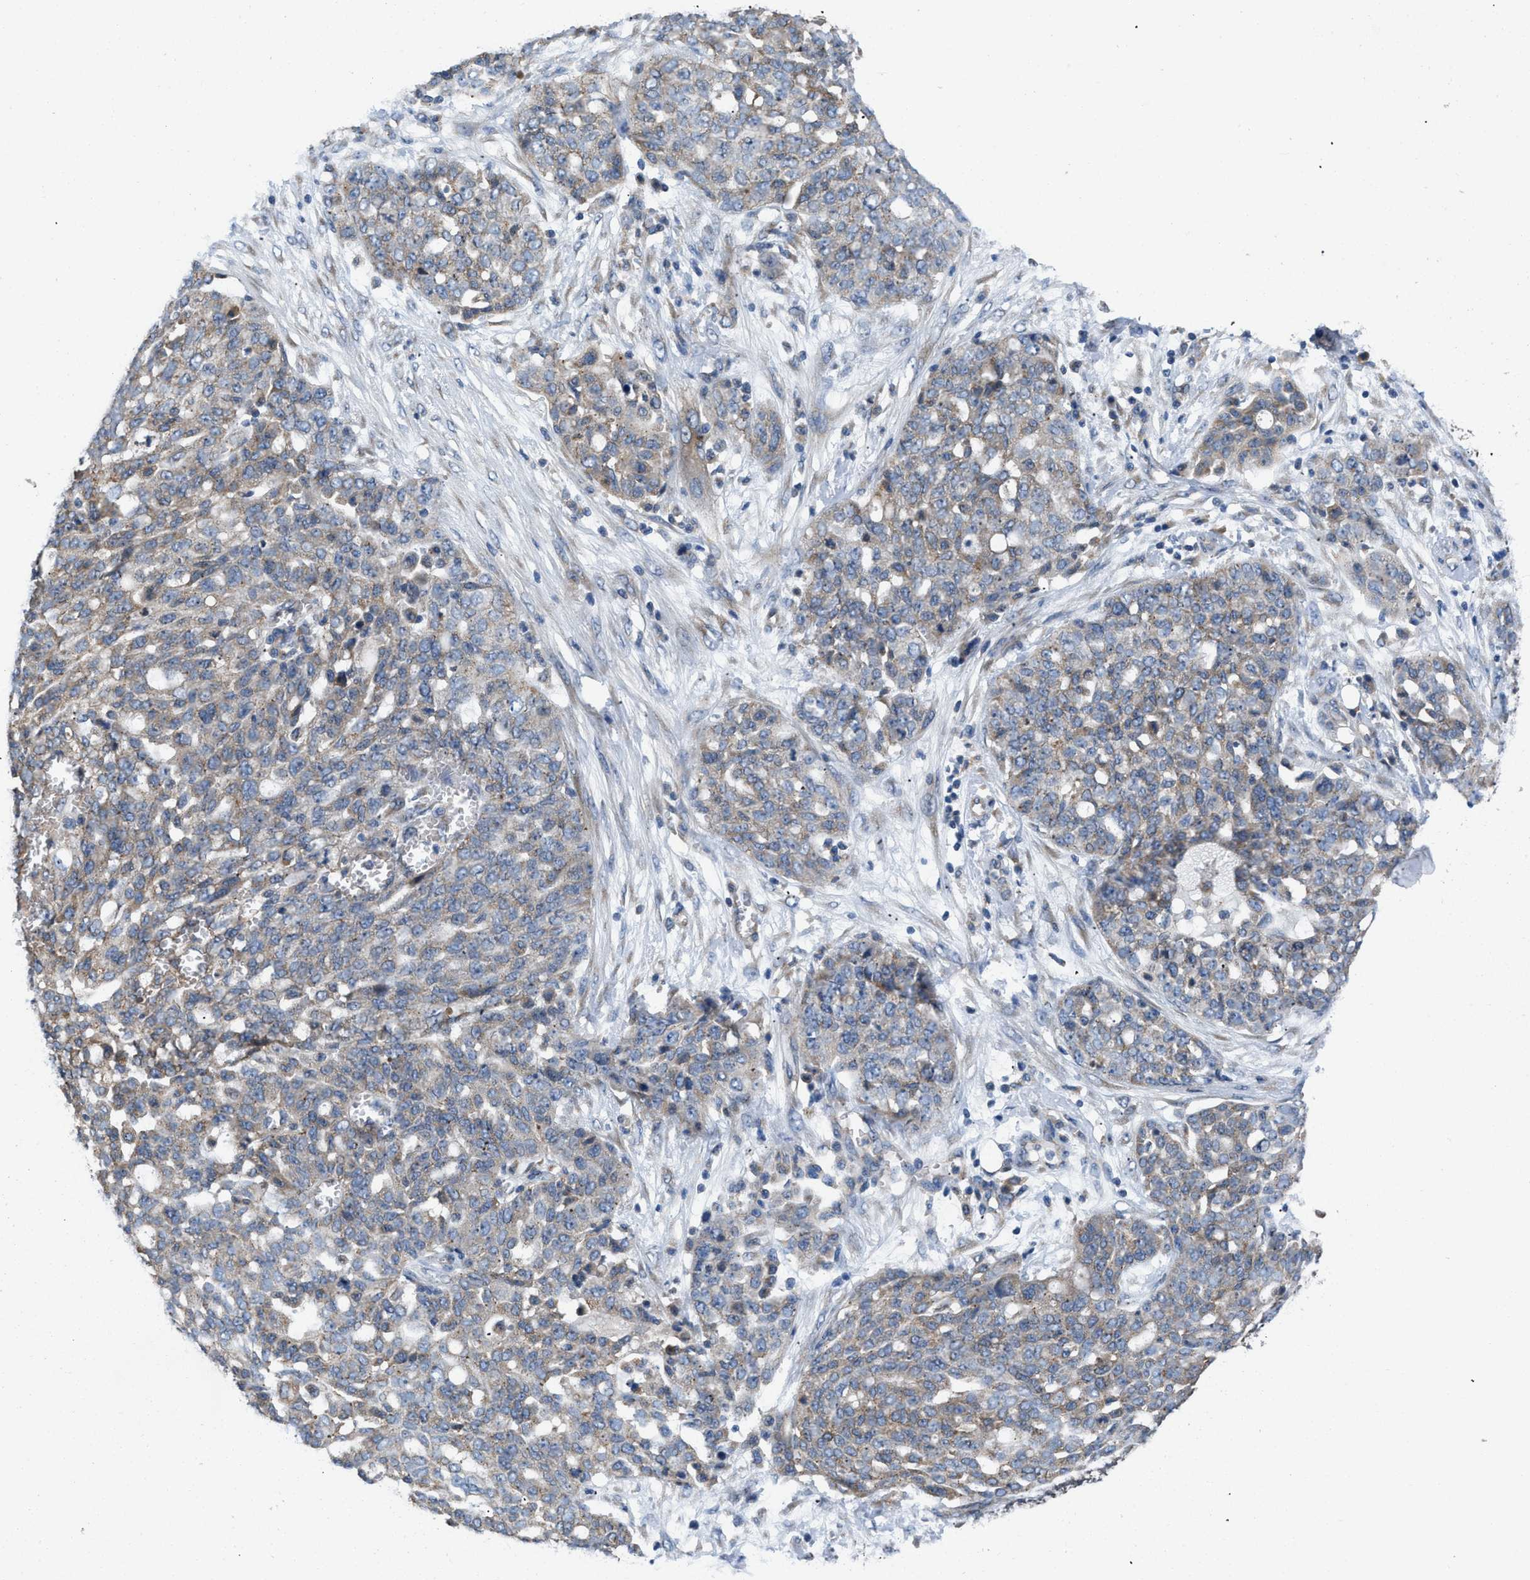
{"staining": {"intensity": "weak", "quantity": ">75%", "location": "cytoplasmic/membranous"}, "tissue": "ovarian cancer", "cell_type": "Tumor cells", "image_type": "cancer", "snomed": [{"axis": "morphology", "description": "Cystadenocarcinoma, serous, NOS"}, {"axis": "topography", "description": "Soft tissue"}, {"axis": "topography", "description": "Ovary"}], "caption": "Brown immunohistochemical staining in human ovarian cancer displays weak cytoplasmic/membranous positivity in approximately >75% of tumor cells.", "gene": "CEP128", "patient": {"sex": "female", "age": 57}}